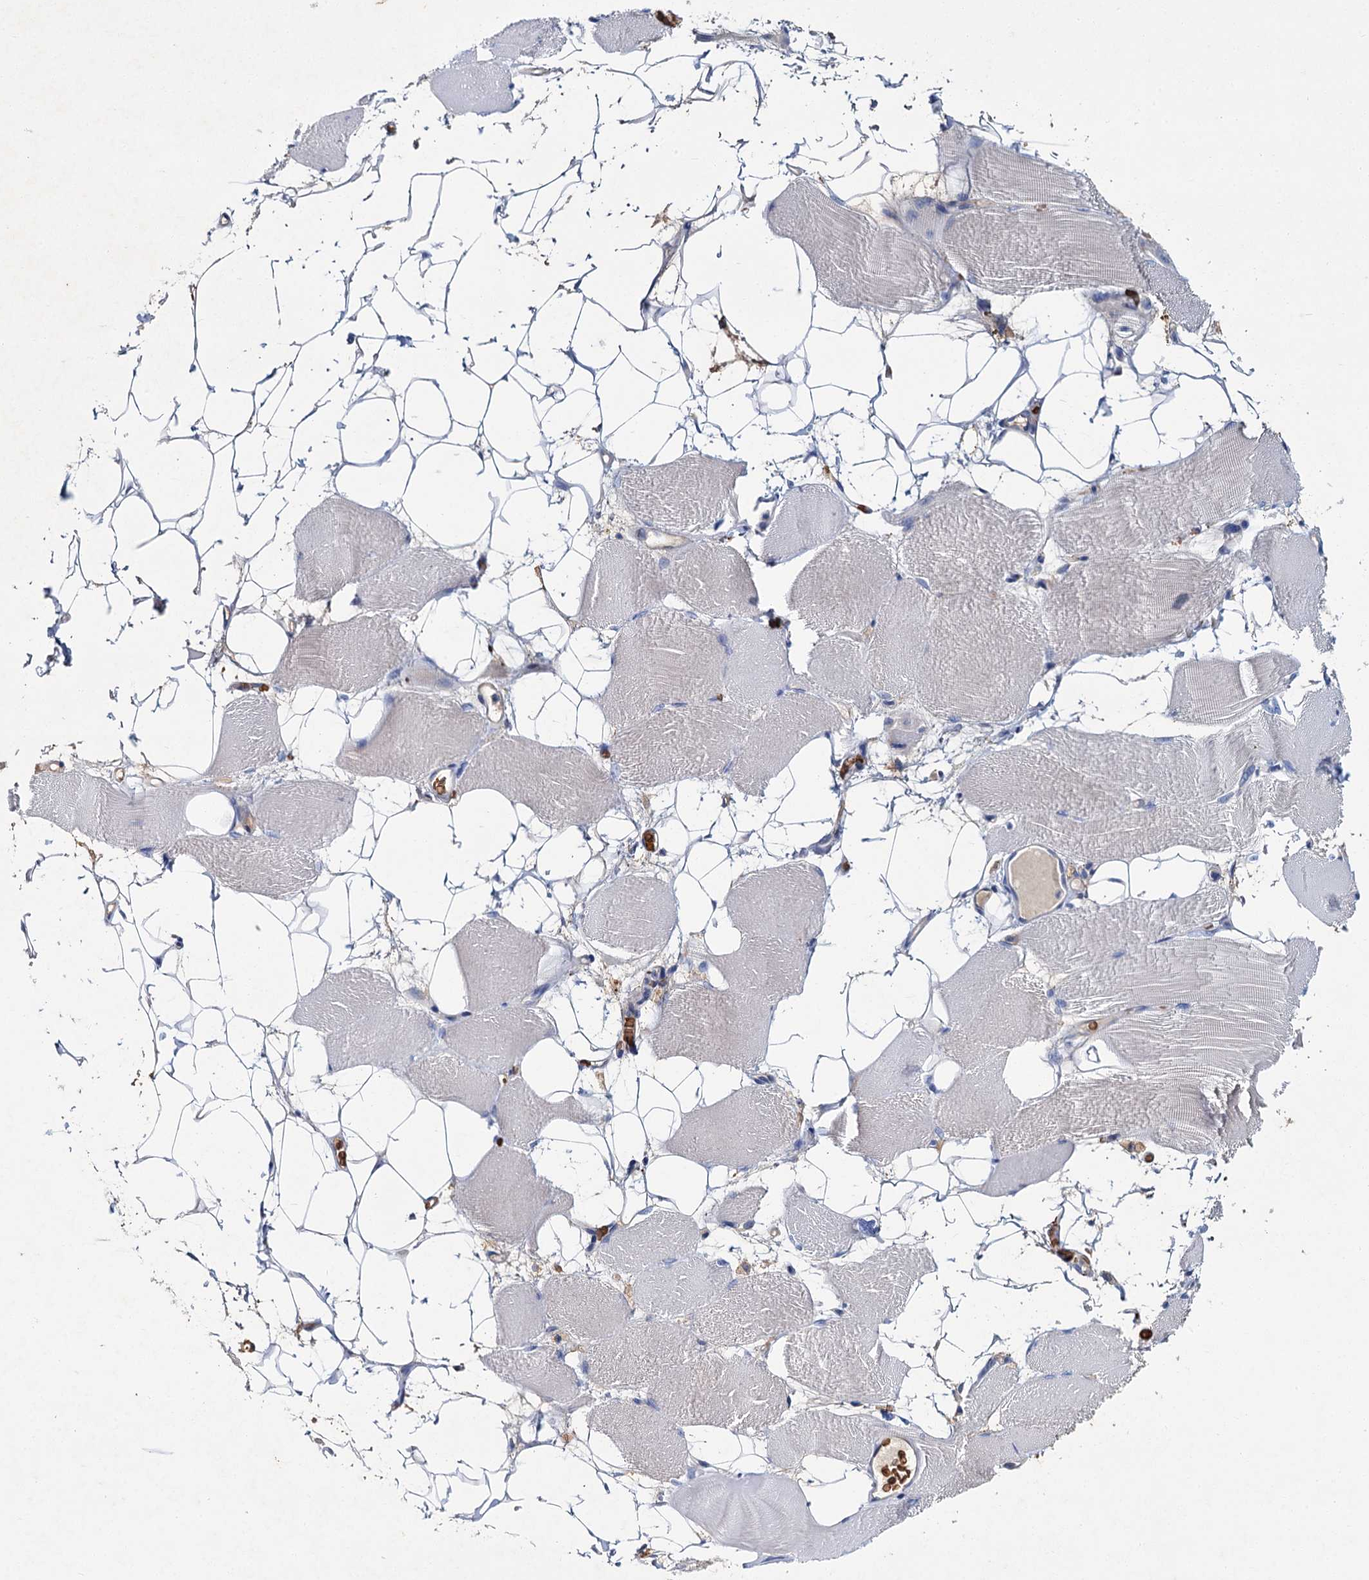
{"staining": {"intensity": "negative", "quantity": "none", "location": "none"}, "tissue": "skeletal muscle", "cell_type": "Myocytes", "image_type": "normal", "snomed": [{"axis": "morphology", "description": "Normal tissue, NOS"}, {"axis": "topography", "description": "Skeletal muscle"}, {"axis": "topography", "description": "Parathyroid gland"}], "caption": "The histopathology image reveals no significant staining in myocytes of skeletal muscle.", "gene": "ATG2A", "patient": {"sex": "female", "age": 37}}